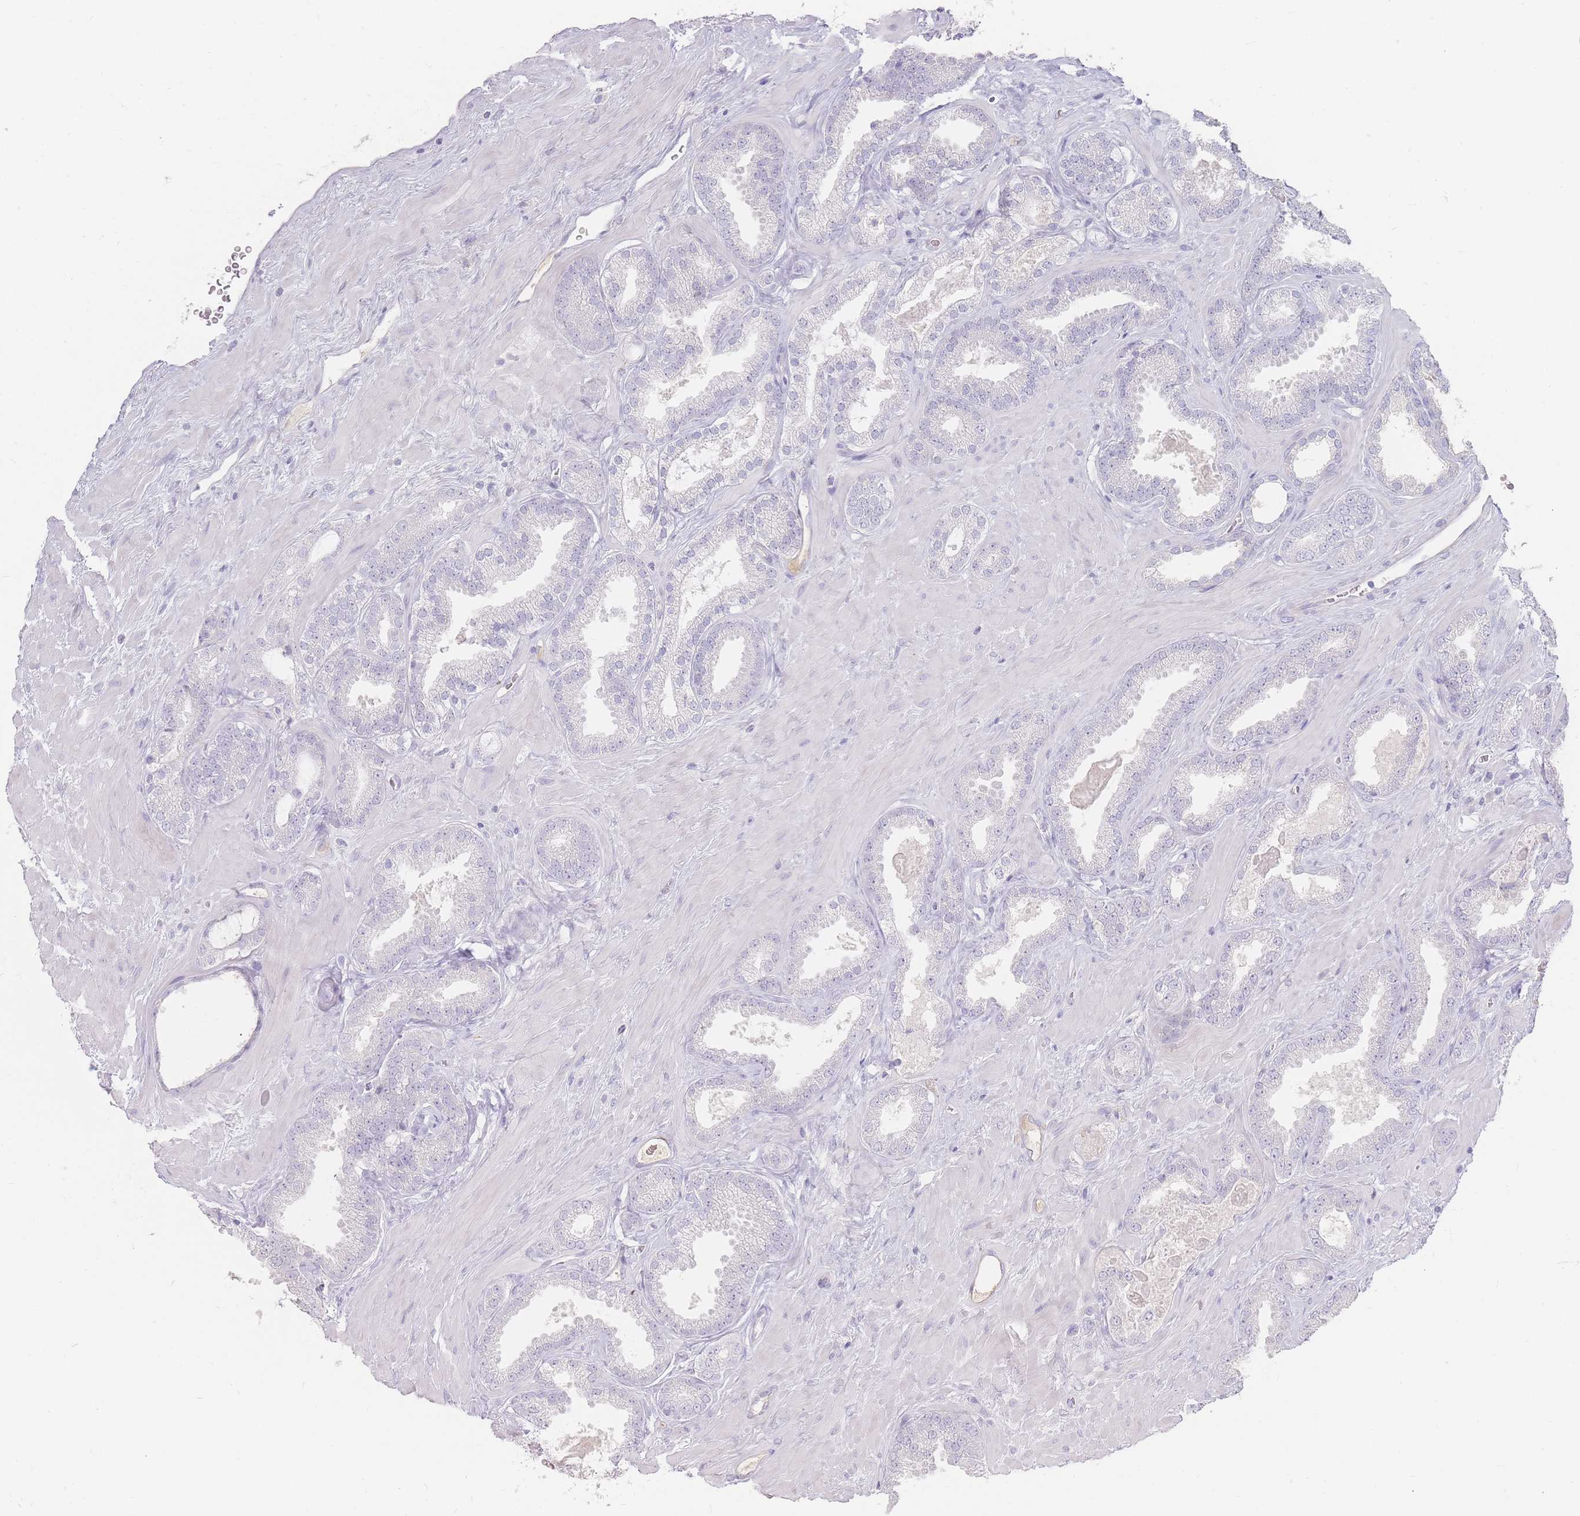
{"staining": {"intensity": "negative", "quantity": "none", "location": "none"}, "tissue": "prostate cancer", "cell_type": "Tumor cells", "image_type": "cancer", "snomed": [{"axis": "morphology", "description": "Adenocarcinoma, Low grade"}, {"axis": "topography", "description": "Prostate"}], "caption": "Prostate low-grade adenocarcinoma was stained to show a protein in brown. There is no significant staining in tumor cells.", "gene": "PRG4", "patient": {"sex": "male", "age": 62}}